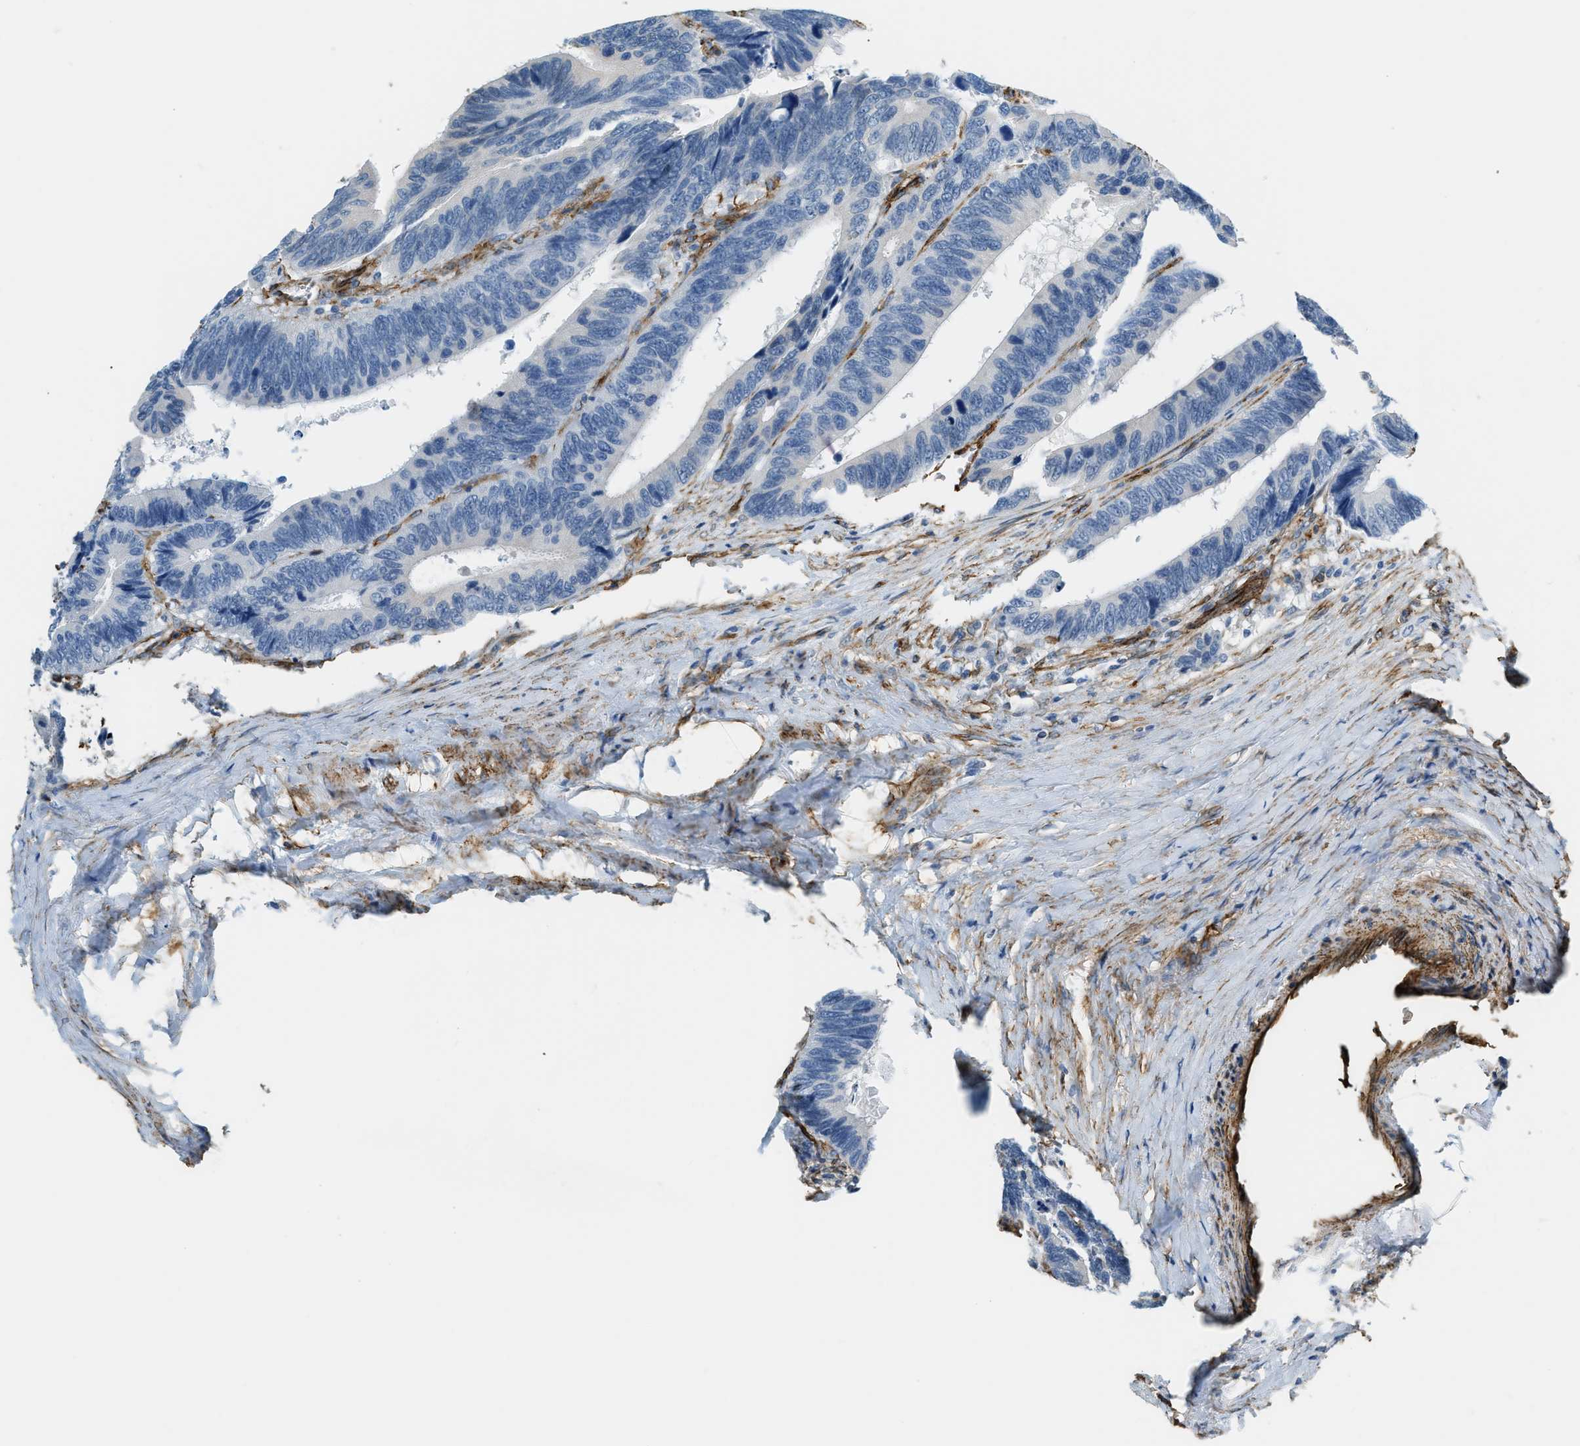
{"staining": {"intensity": "negative", "quantity": "none", "location": "none"}, "tissue": "colorectal cancer", "cell_type": "Tumor cells", "image_type": "cancer", "snomed": [{"axis": "morphology", "description": "Adenocarcinoma, NOS"}, {"axis": "topography", "description": "Colon"}], "caption": "IHC of human colorectal cancer demonstrates no staining in tumor cells.", "gene": "TMEM43", "patient": {"sex": "male", "age": 72}}